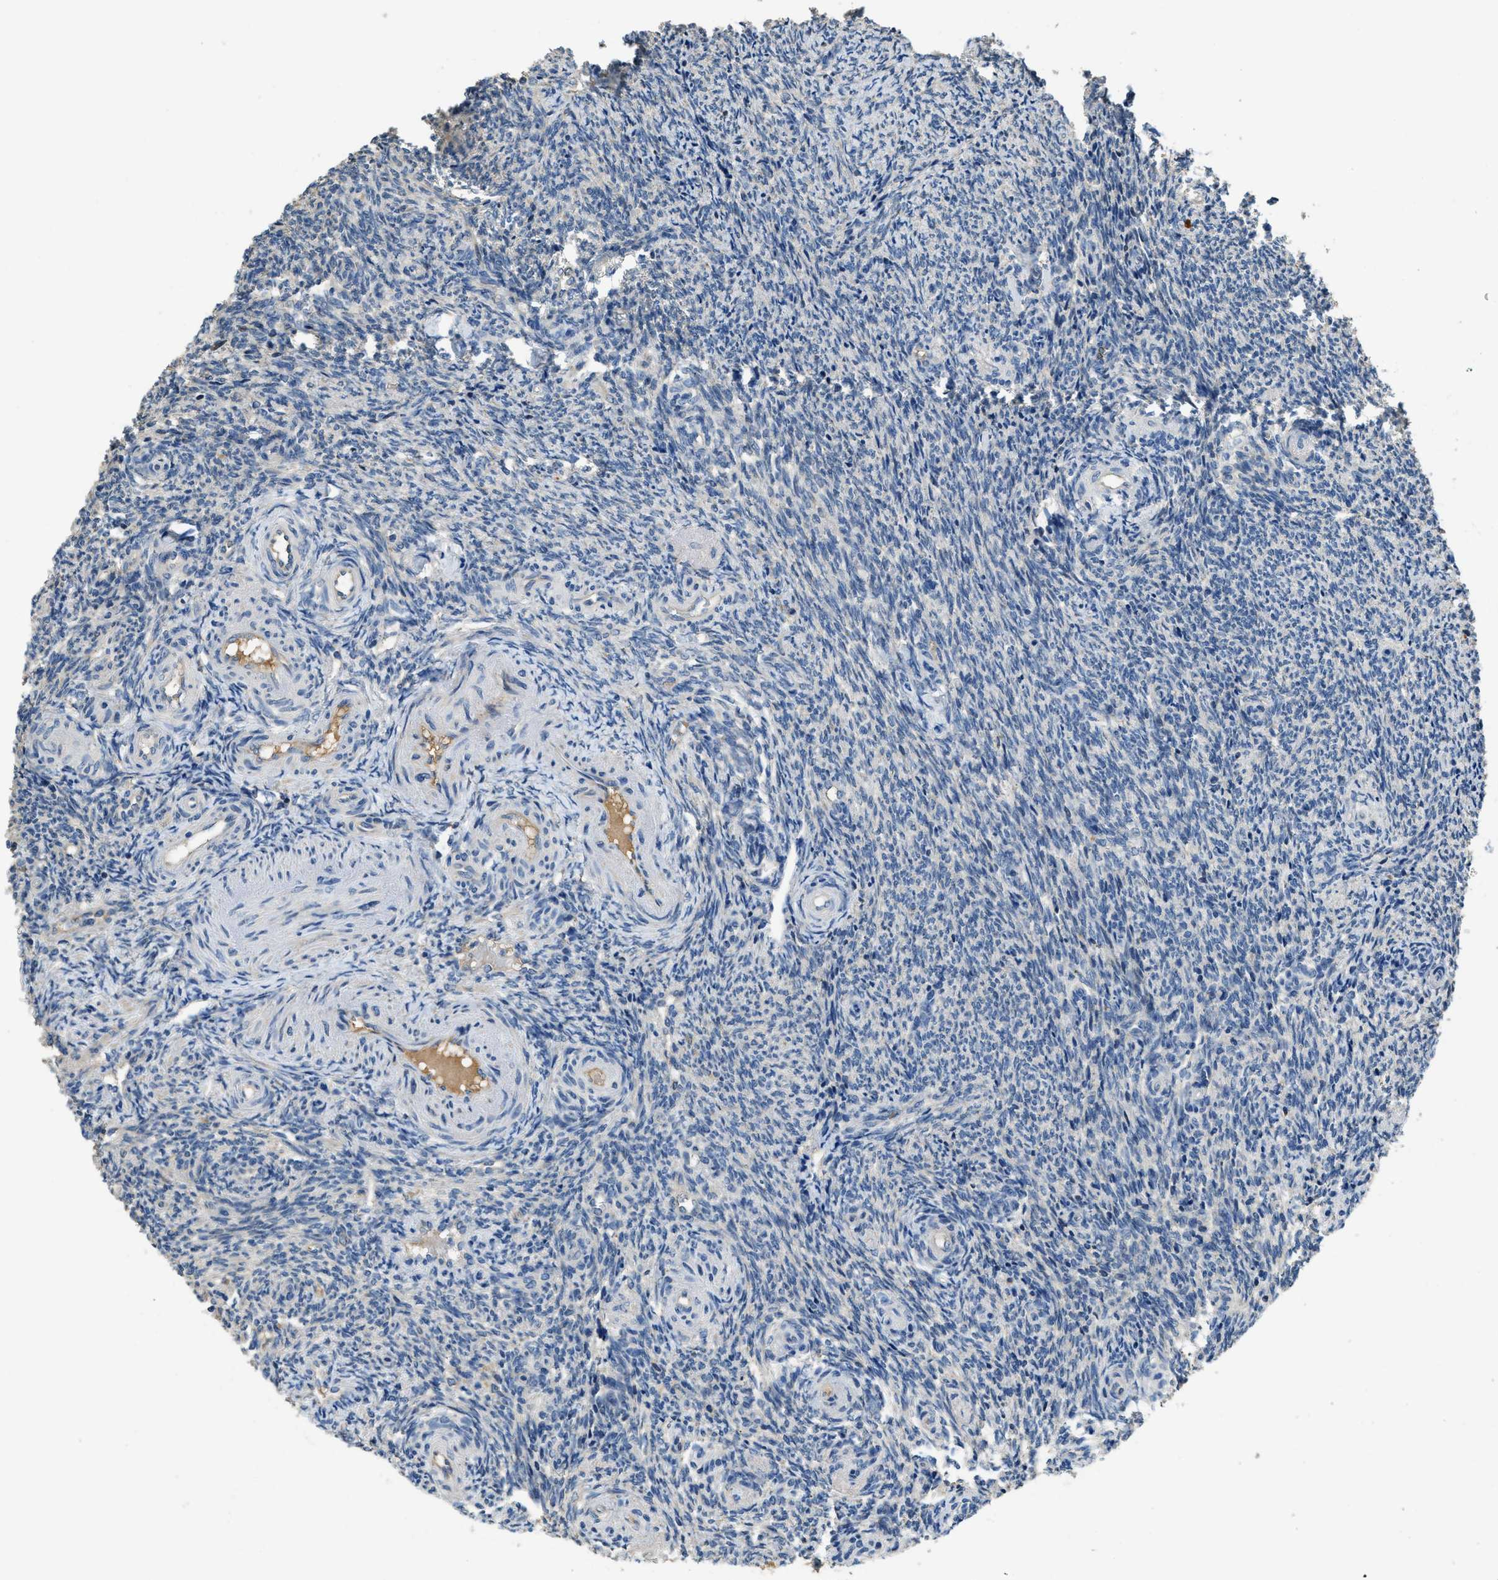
{"staining": {"intensity": "moderate", "quantity": "<25%", "location": "cytoplasmic/membranous"}, "tissue": "ovary", "cell_type": "Ovarian stroma cells", "image_type": "normal", "snomed": [{"axis": "morphology", "description": "Normal tissue, NOS"}, {"axis": "topography", "description": "Ovary"}], "caption": "Unremarkable ovary was stained to show a protein in brown. There is low levels of moderate cytoplasmic/membranous expression in approximately <25% of ovarian stroma cells. (DAB (3,3'-diaminobenzidine) IHC with brightfield microscopy, high magnification).", "gene": "RIPK2", "patient": {"sex": "female", "age": 41}}